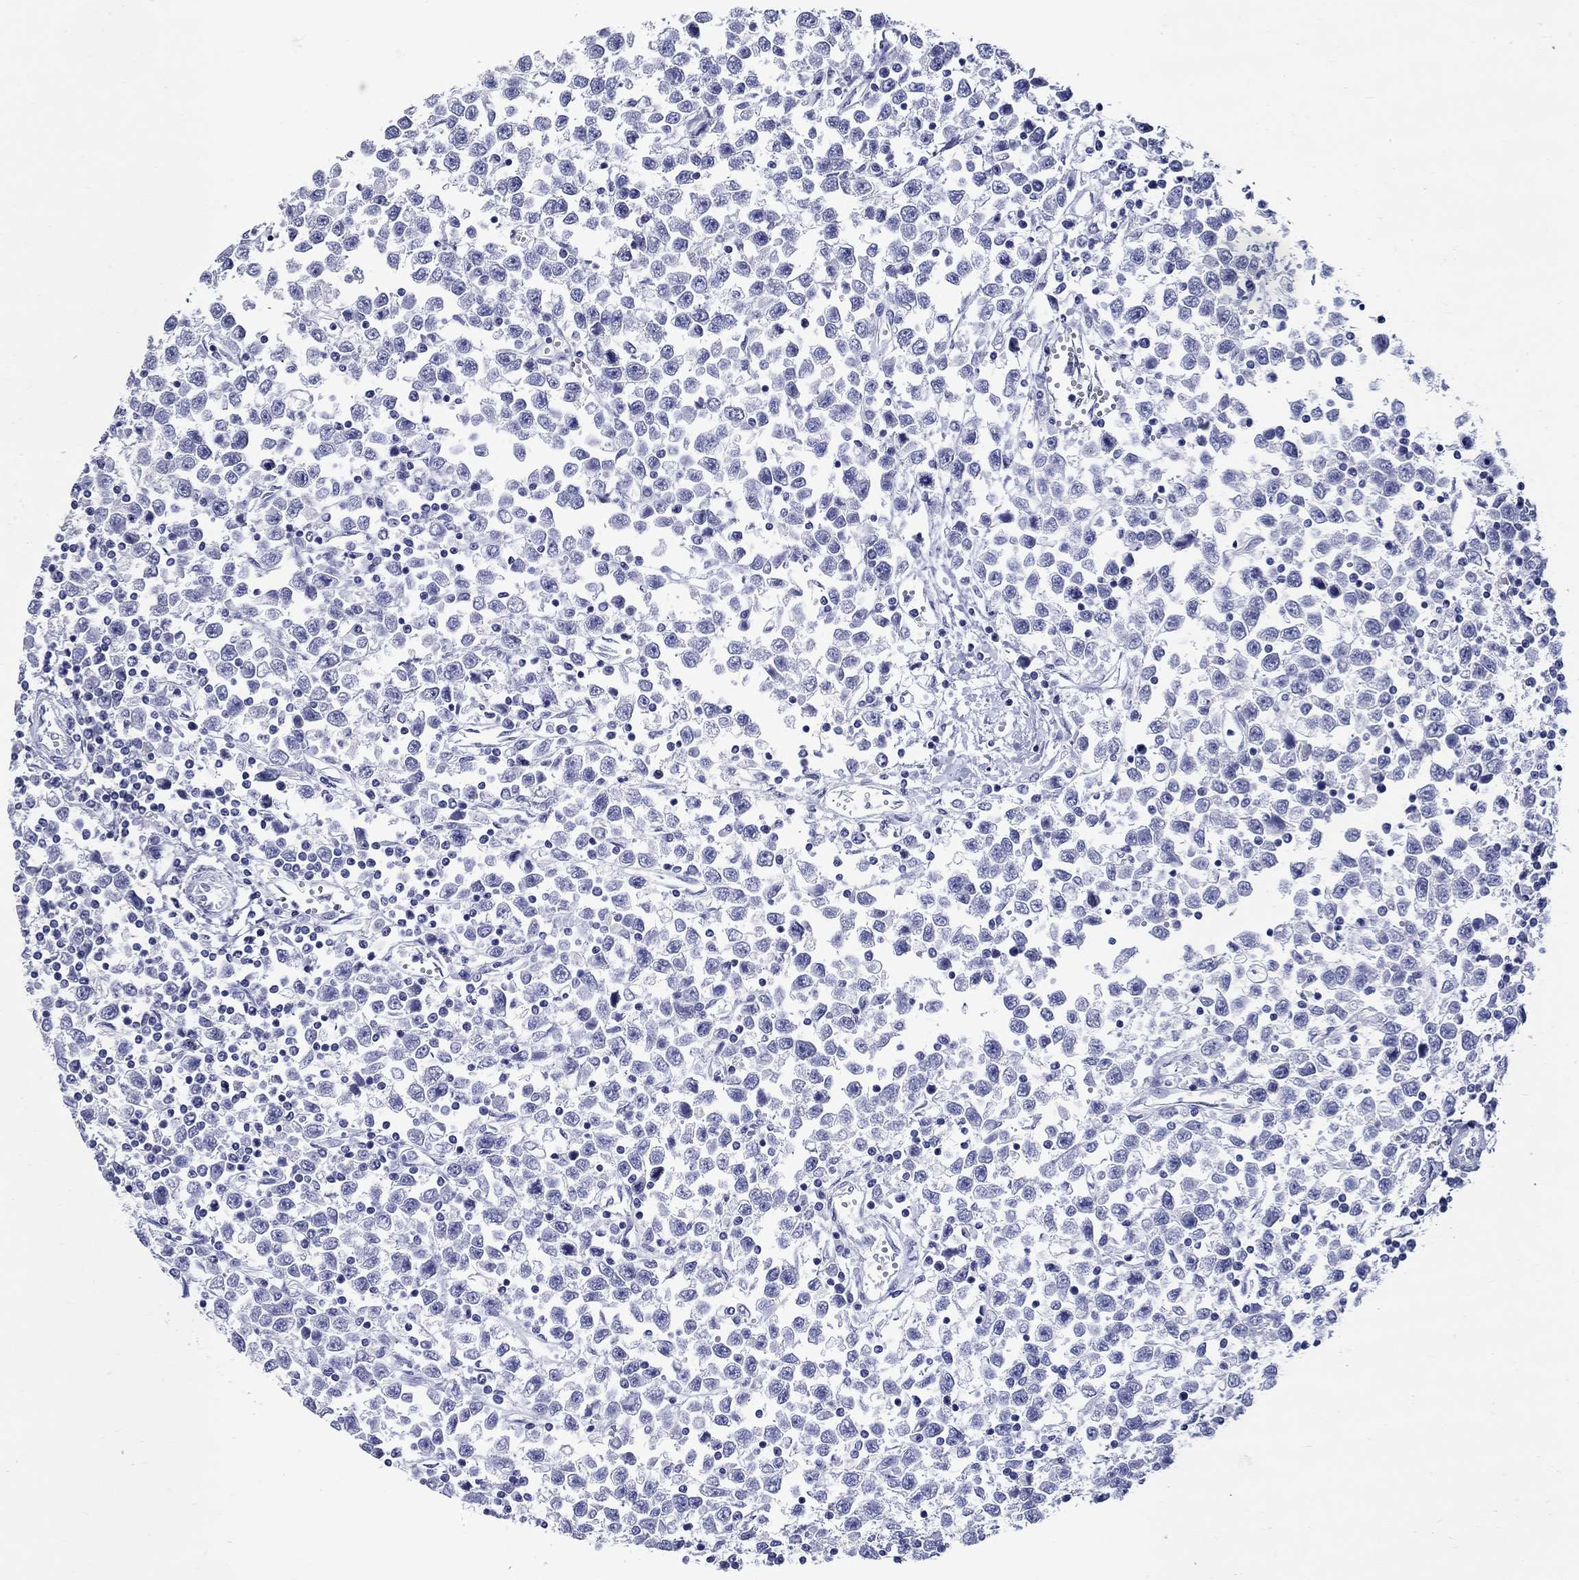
{"staining": {"intensity": "negative", "quantity": "none", "location": "none"}, "tissue": "testis cancer", "cell_type": "Tumor cells", "image_type": "cancer", "snomed": [{"axis": "morphology", "description": "Seminoma, NOS"}, {"axis": "topography", "description": "Testis"}], "caption": "Tumor cells show no significant protein staining in testis cancer.", "gene": "CRYGS", "patient": {"sex": "male", "age": 34}}